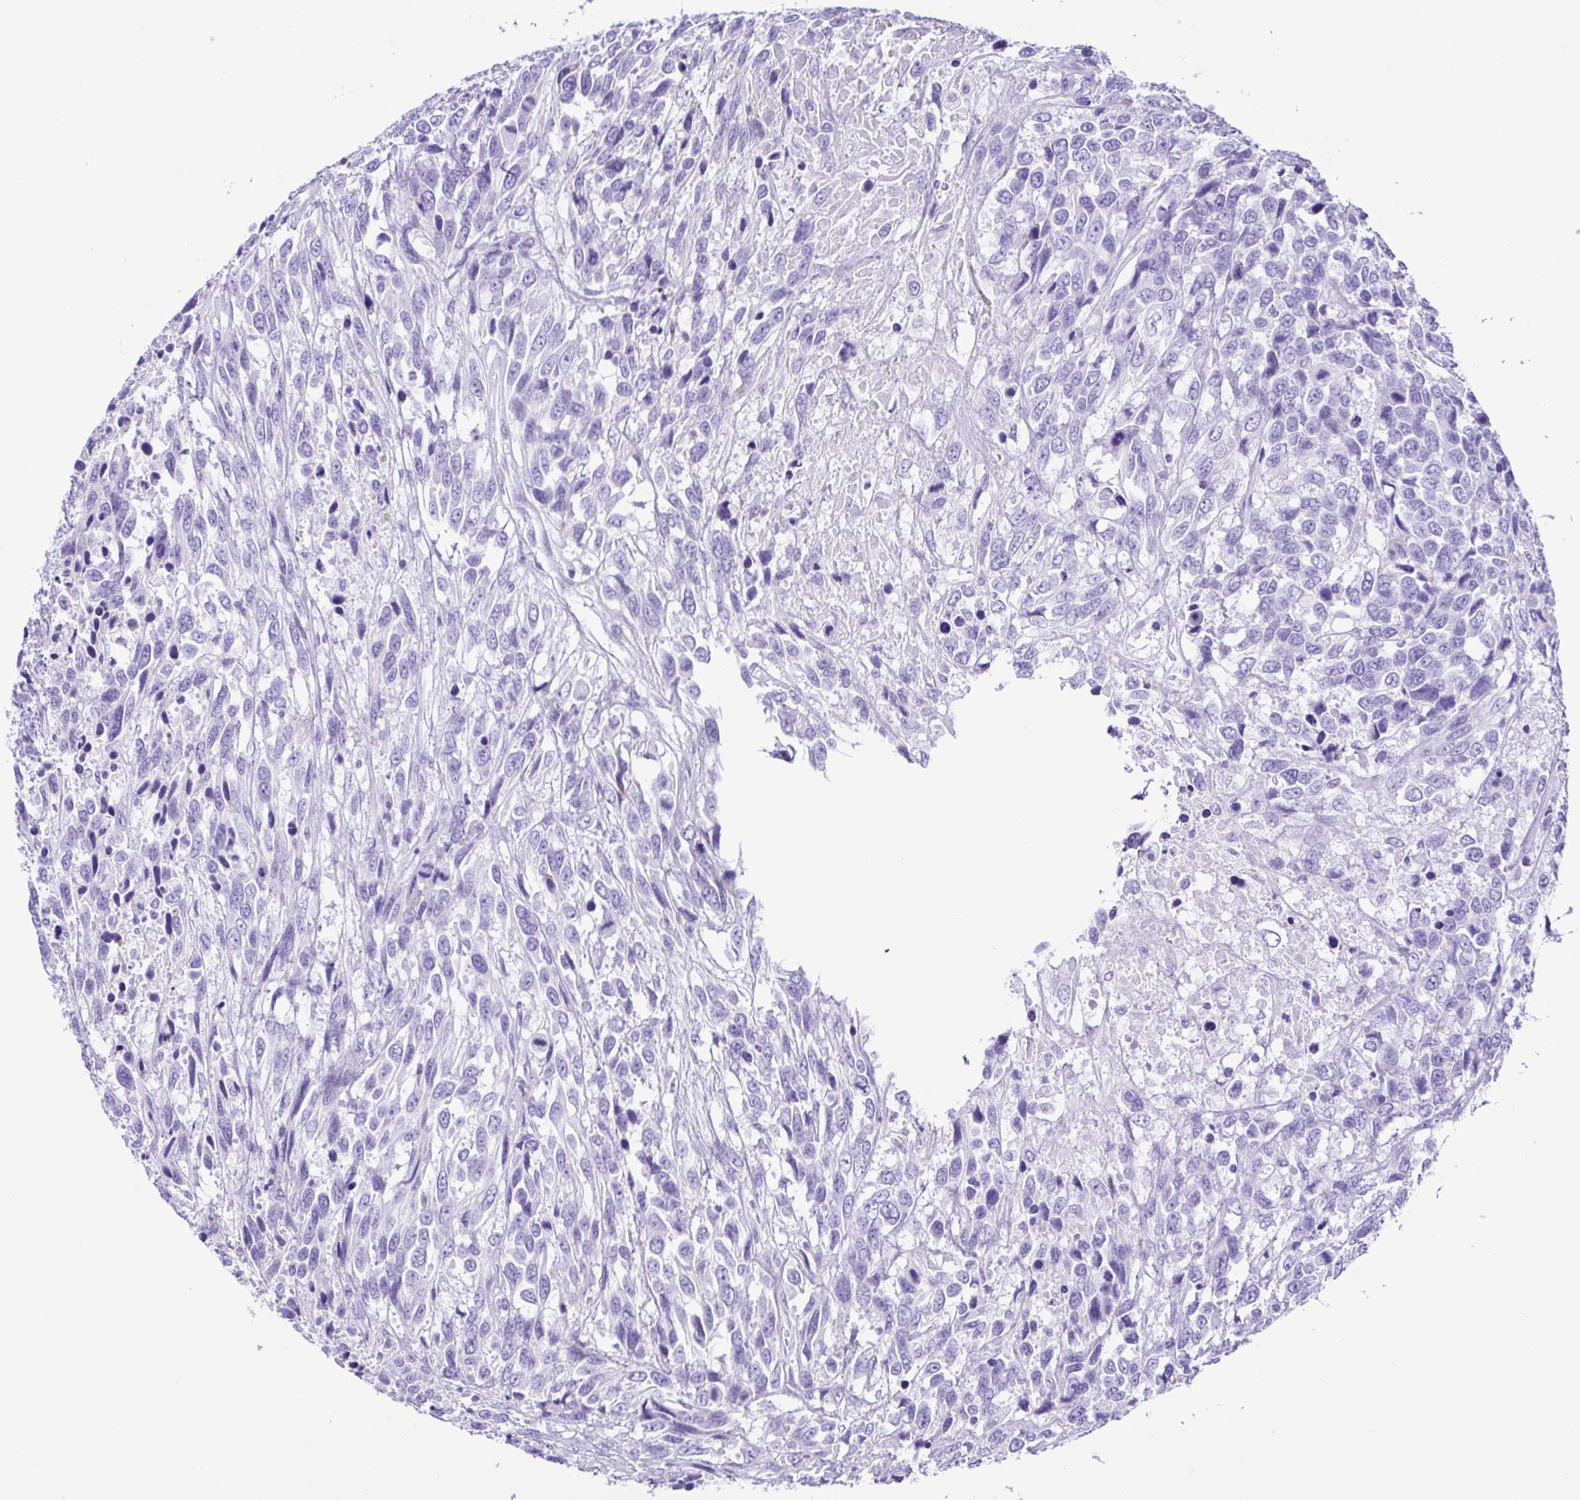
{"staining": {"intensity": "negative", "quantity": "none", "location": "none"}, "tissue": "urothelial cancer", "cell_type": "Tumor cells", "image_type": "cancer", "snomed": [{"axis": "morphology", "description": "Urothelial carcinoma, High grade"}, {"axis": "topography", "description": "Urinary bladder"}], "caption": "Immunohistochemistry image of high-grade urothelial carcinoma stained for a protein (brown), which shows no positivity in tumor cells.", "gene": "GPR17", "patient": {"sex": "female", "age": 70}}